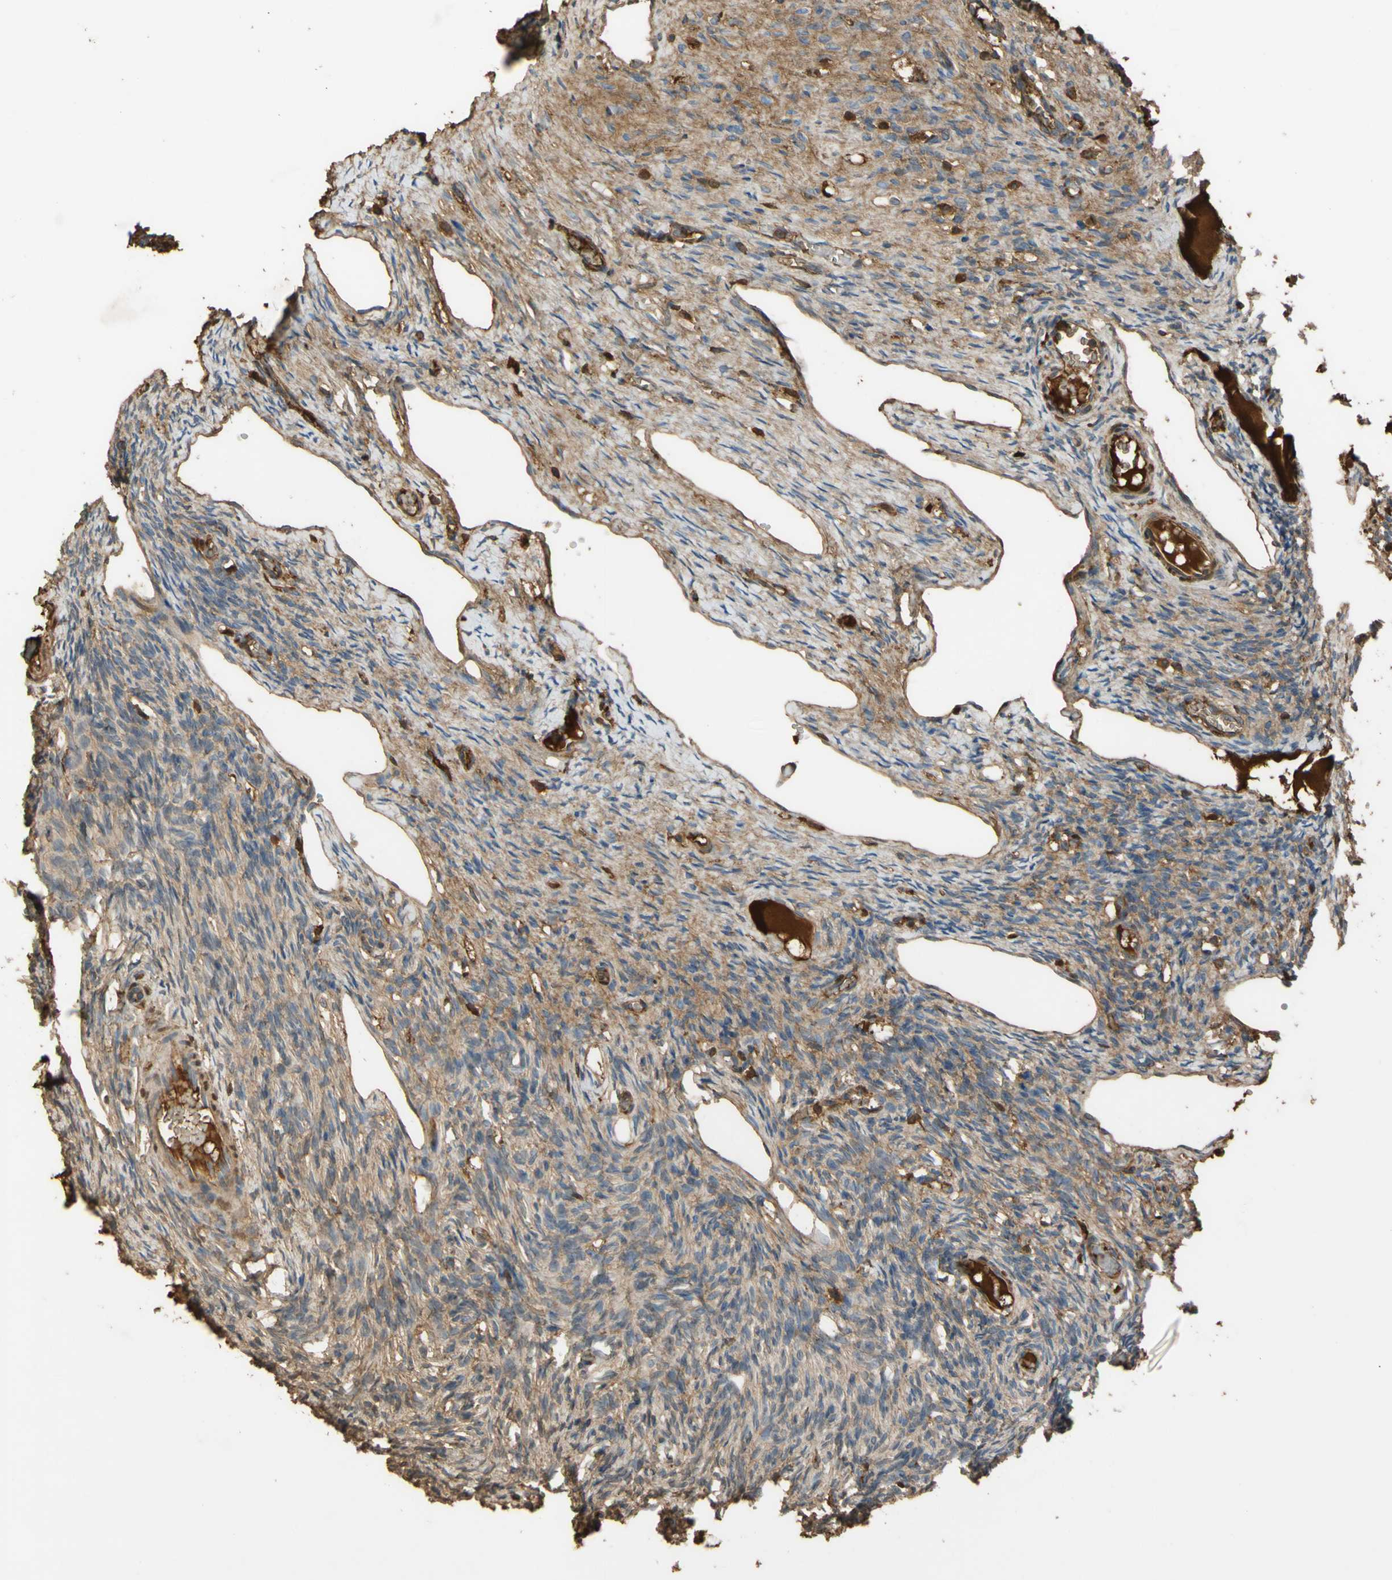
{"staining": {"intensity": "moderate", "quantity": ">75%", "location": "cytoplasmic/membranous"}, "tissue": "ovary", "cell_type": "Ovarian stroma cells", "image_type": "normal", "snomed": [{"axis": "morphology", "description": "Normal tissue, NOS"}, {"axis": "topography", "description": "Ovary"}], "caption": "This photomicrograph demonstrates immunohistochemistry staining of benign ovary, with medium moderate cytoplasmic/membranous positivity in about >75% of ovarian stroma cells.", "gene": "TIMP2", "patient": {"sex": "female", "age": 33}}